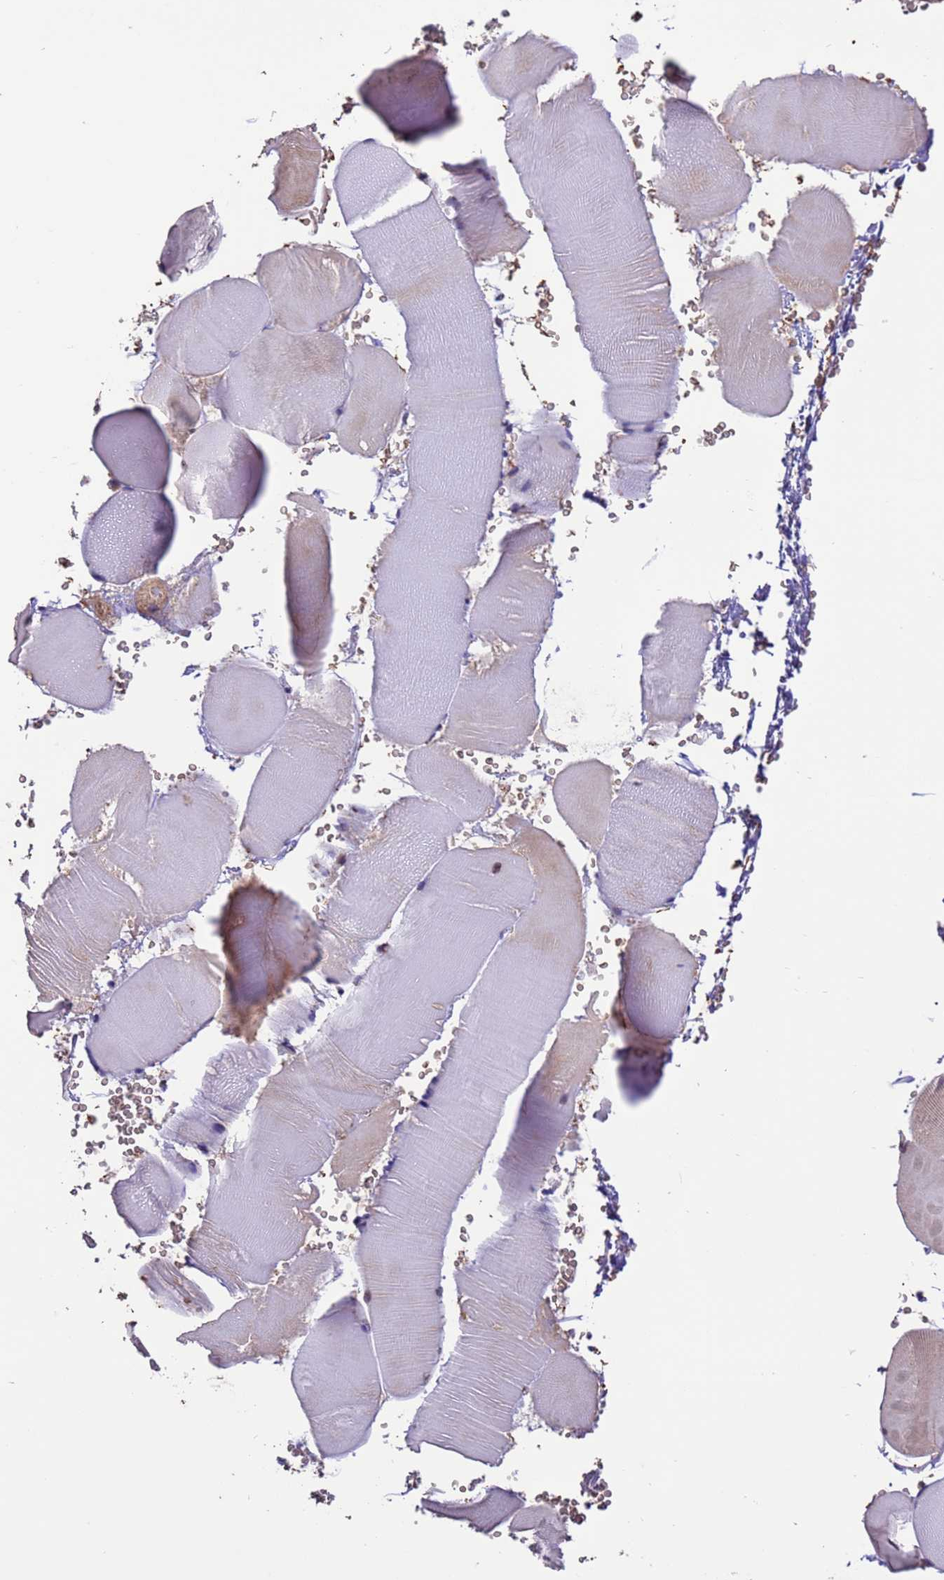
{"staining": {"intensity": "weak", "quantity": "25%-75%", "location": "cytoplasmic/membranous"}, "tissue": "skeletal muscle", "cell_type": "Myocytes", "image_type": "normal", "snomed": [{"axis": "morphology", "description": "Normal tissue, NOS"}, {"axis": "topography", "description": "Skeletal muscle"}], "caption": "Protein staining of normal skeletal muscle reveals weak cytoplasmic/membranous expression in about 25%-75% of myocytes.", "gene": "ARHGAP12", "patient": {"sex": "male", "age": 62}}